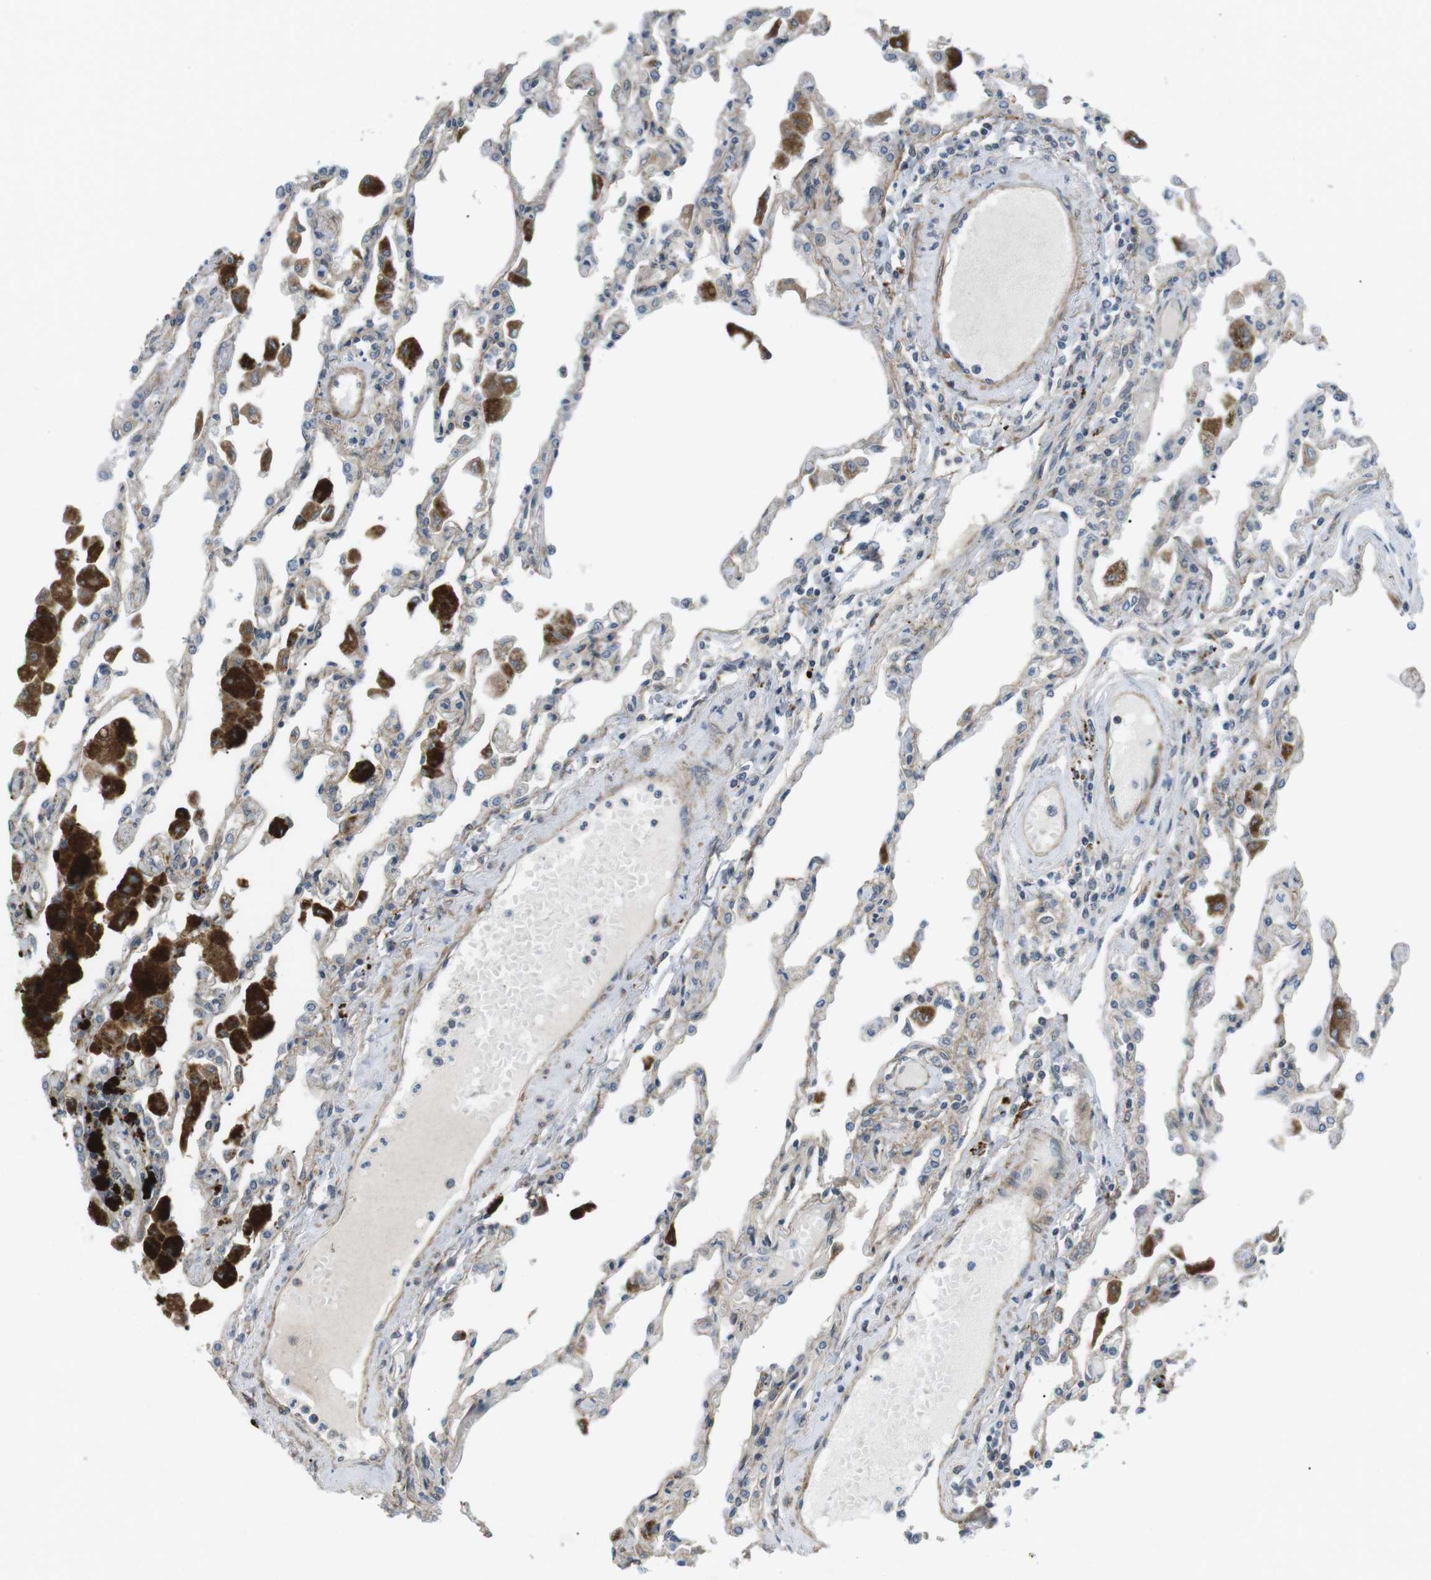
{"staining": {"intensity": "weak", "quantity": "25%-75%", "location": "cytoplasmic/membranous"}, "tissue": "lung", "cell_type": "Alveolar cells", "image_type": "normal", "snomed": [{"axis": "morphology", "description": "Normal tissue, NOS"}, {"axis": "topography", "description": "Bronchus"}, {"axis": "topography", "description": "Lung"}], "caption": "Approximately 25%-75% of alveolar cells in unremarkable human lung show weak cytoplasmic/membranous protein positivity as visualized by brown immunohistochemical staining.", "gene": "KANK2", "patient": {"sex": "female", "age": 49}}